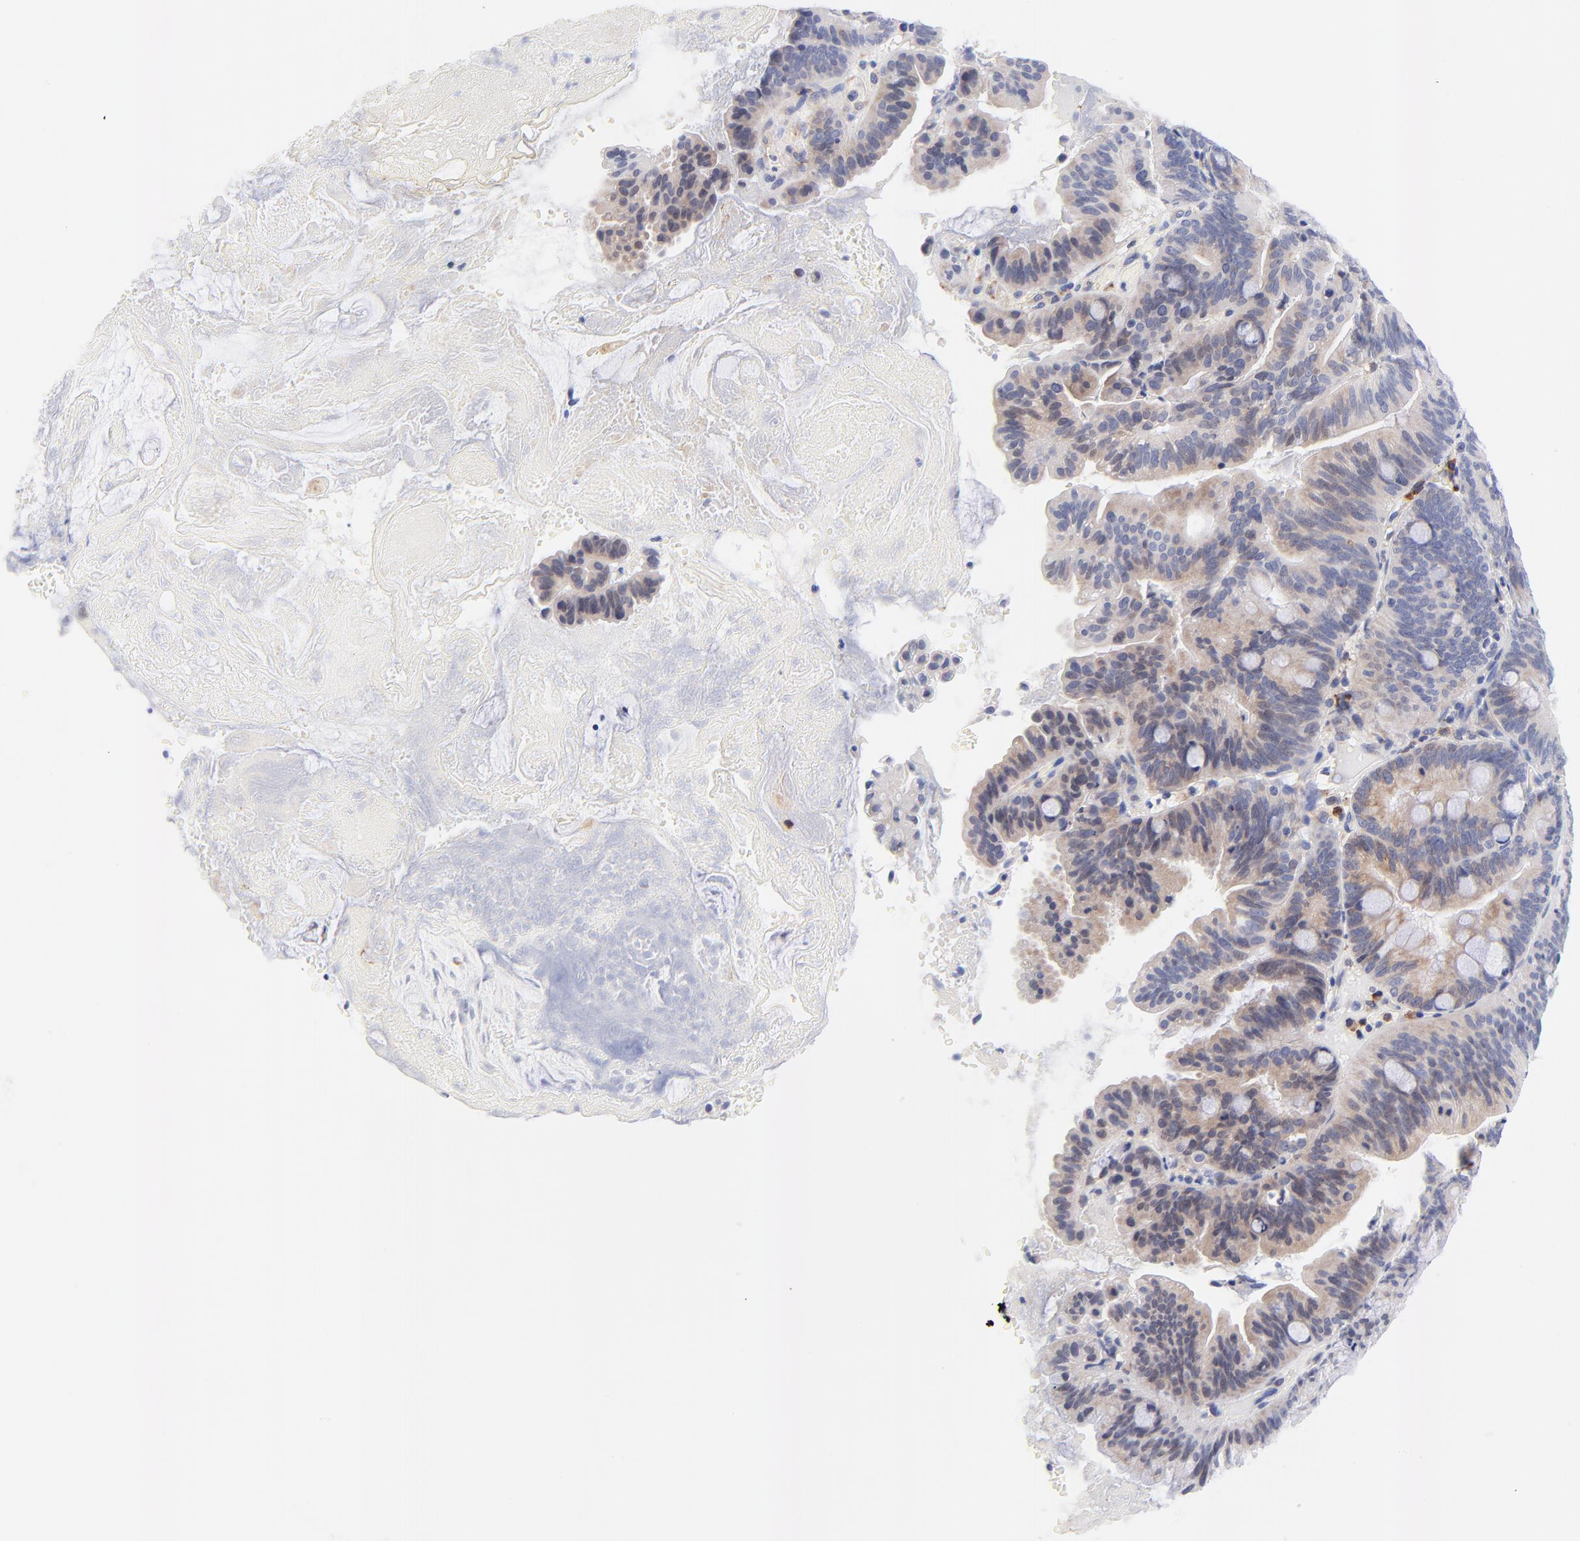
{"staining": {"intensity": "weak", "quantity": ">75%", "location": "cytoplasmic/membranous"}, "tissue": "pancreatic cancer", "cell_type": "Tumor cells", "image_type": "cancer", "snomed": [{"axis": "morphology", "description": "Adenocarcinoma, NOS"}, {"axis": "topography", "description": "Pancreas"}], "caption": "Immunohistochemistry (IHC) (DAB) staining of human adenocarcinoma (pancreatic) demonstrates weak cytoplasmic/membranous protein positivity in approximately >75% of tumor cells.", "gene": "AFF2", "patient": {"sex": "male", "age": 82}}